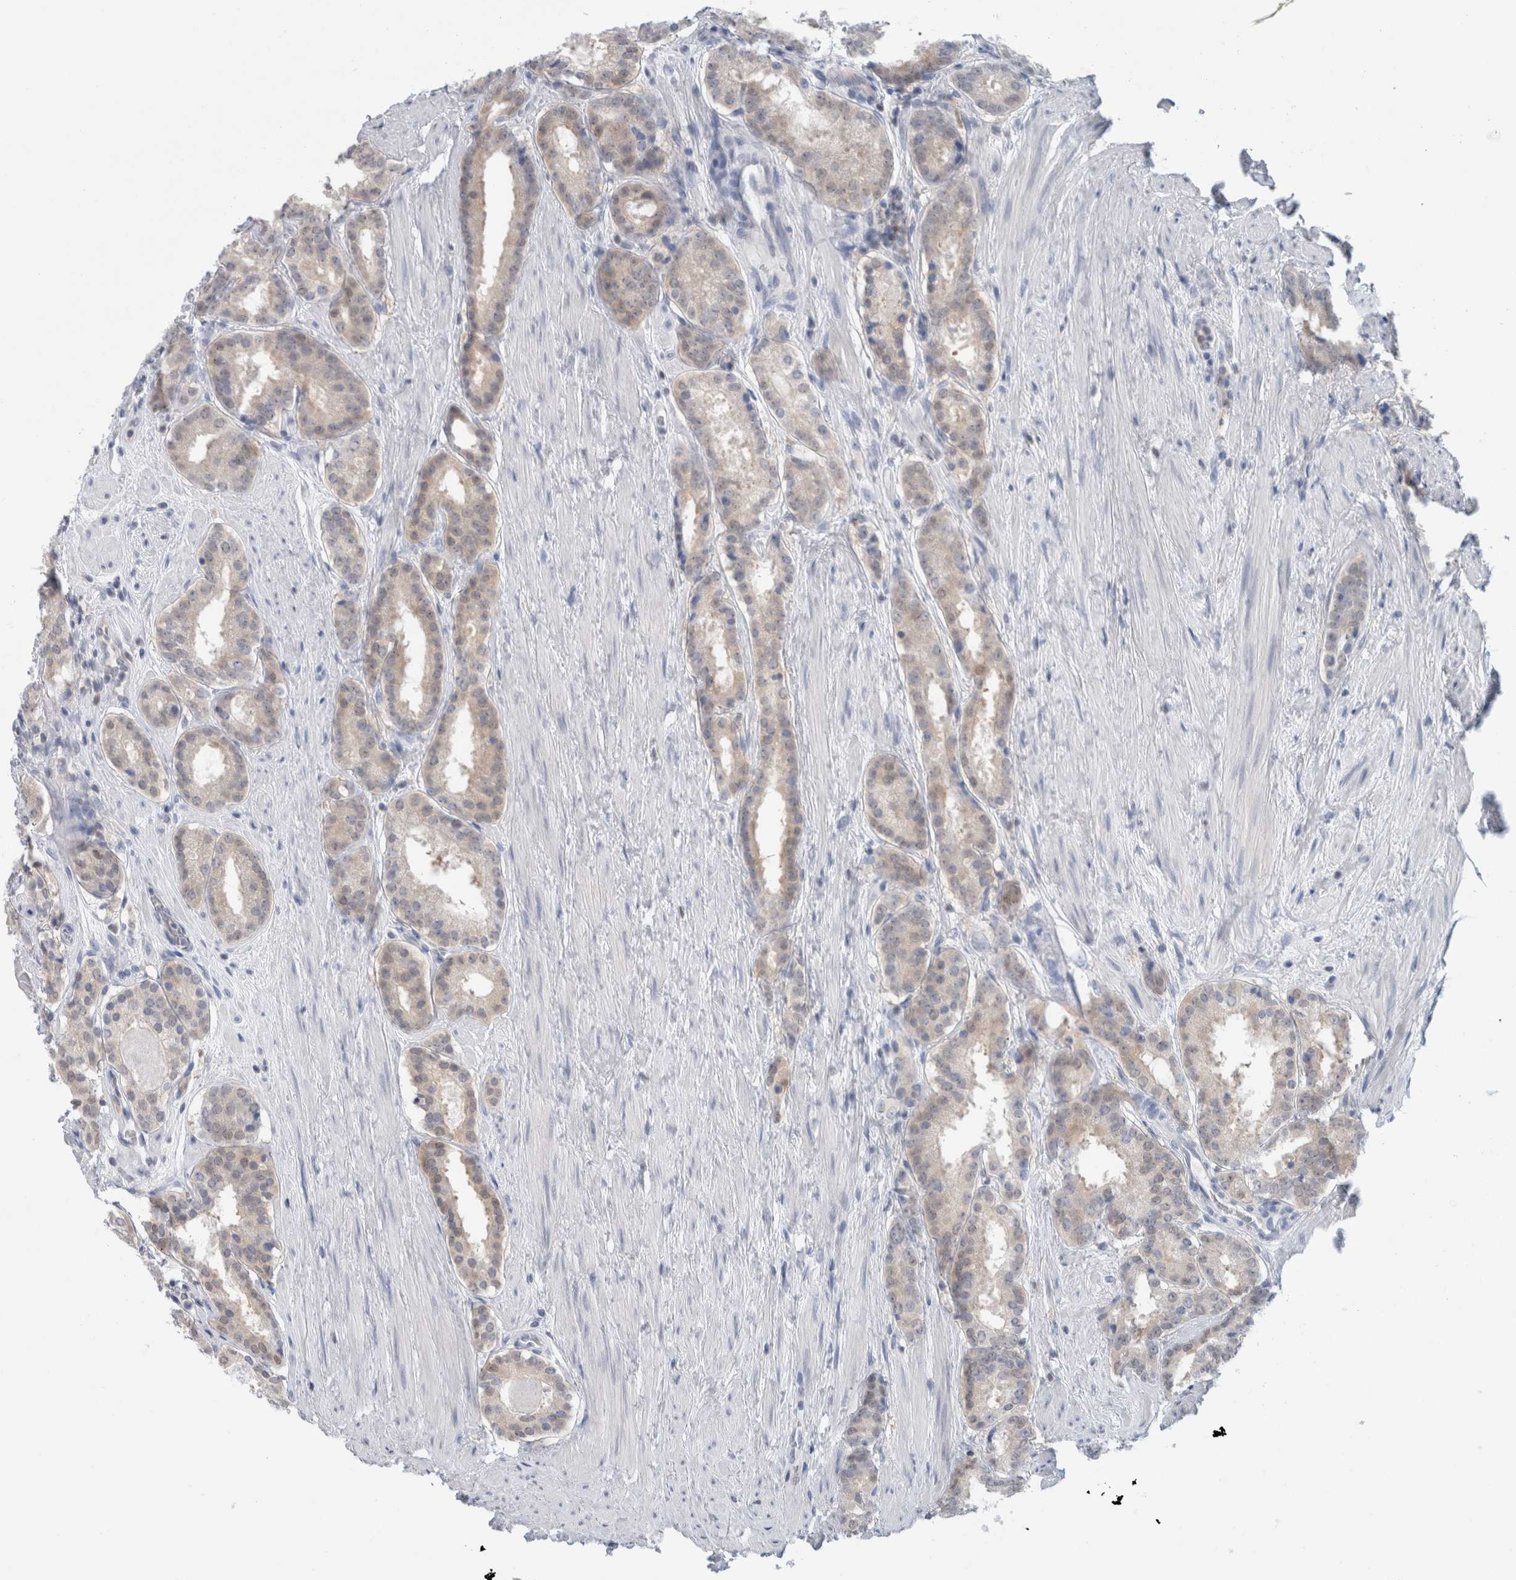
{"staining": {"intensity": "weak", "quantity": "25%-75%", "location": "cytoplasmic/membranous"}, "tissue": "prostate cancer", "cell_type": "Tumor cells", "image_type": "cancer", "snomed": [{"axis": "morphology", "description": "Adenocarcinoma, Low grade"}, {"axis": "topography", "description": "Prostate"}], "caption": "Tumor cells show low levels of weak cytoplasmic/membranous positivity in approximately 25%-75% of cells in human low-grade adenocarcinoma (prostate).", "gene": "CASP6", "patient": {"sex": "male", "age": 69}}